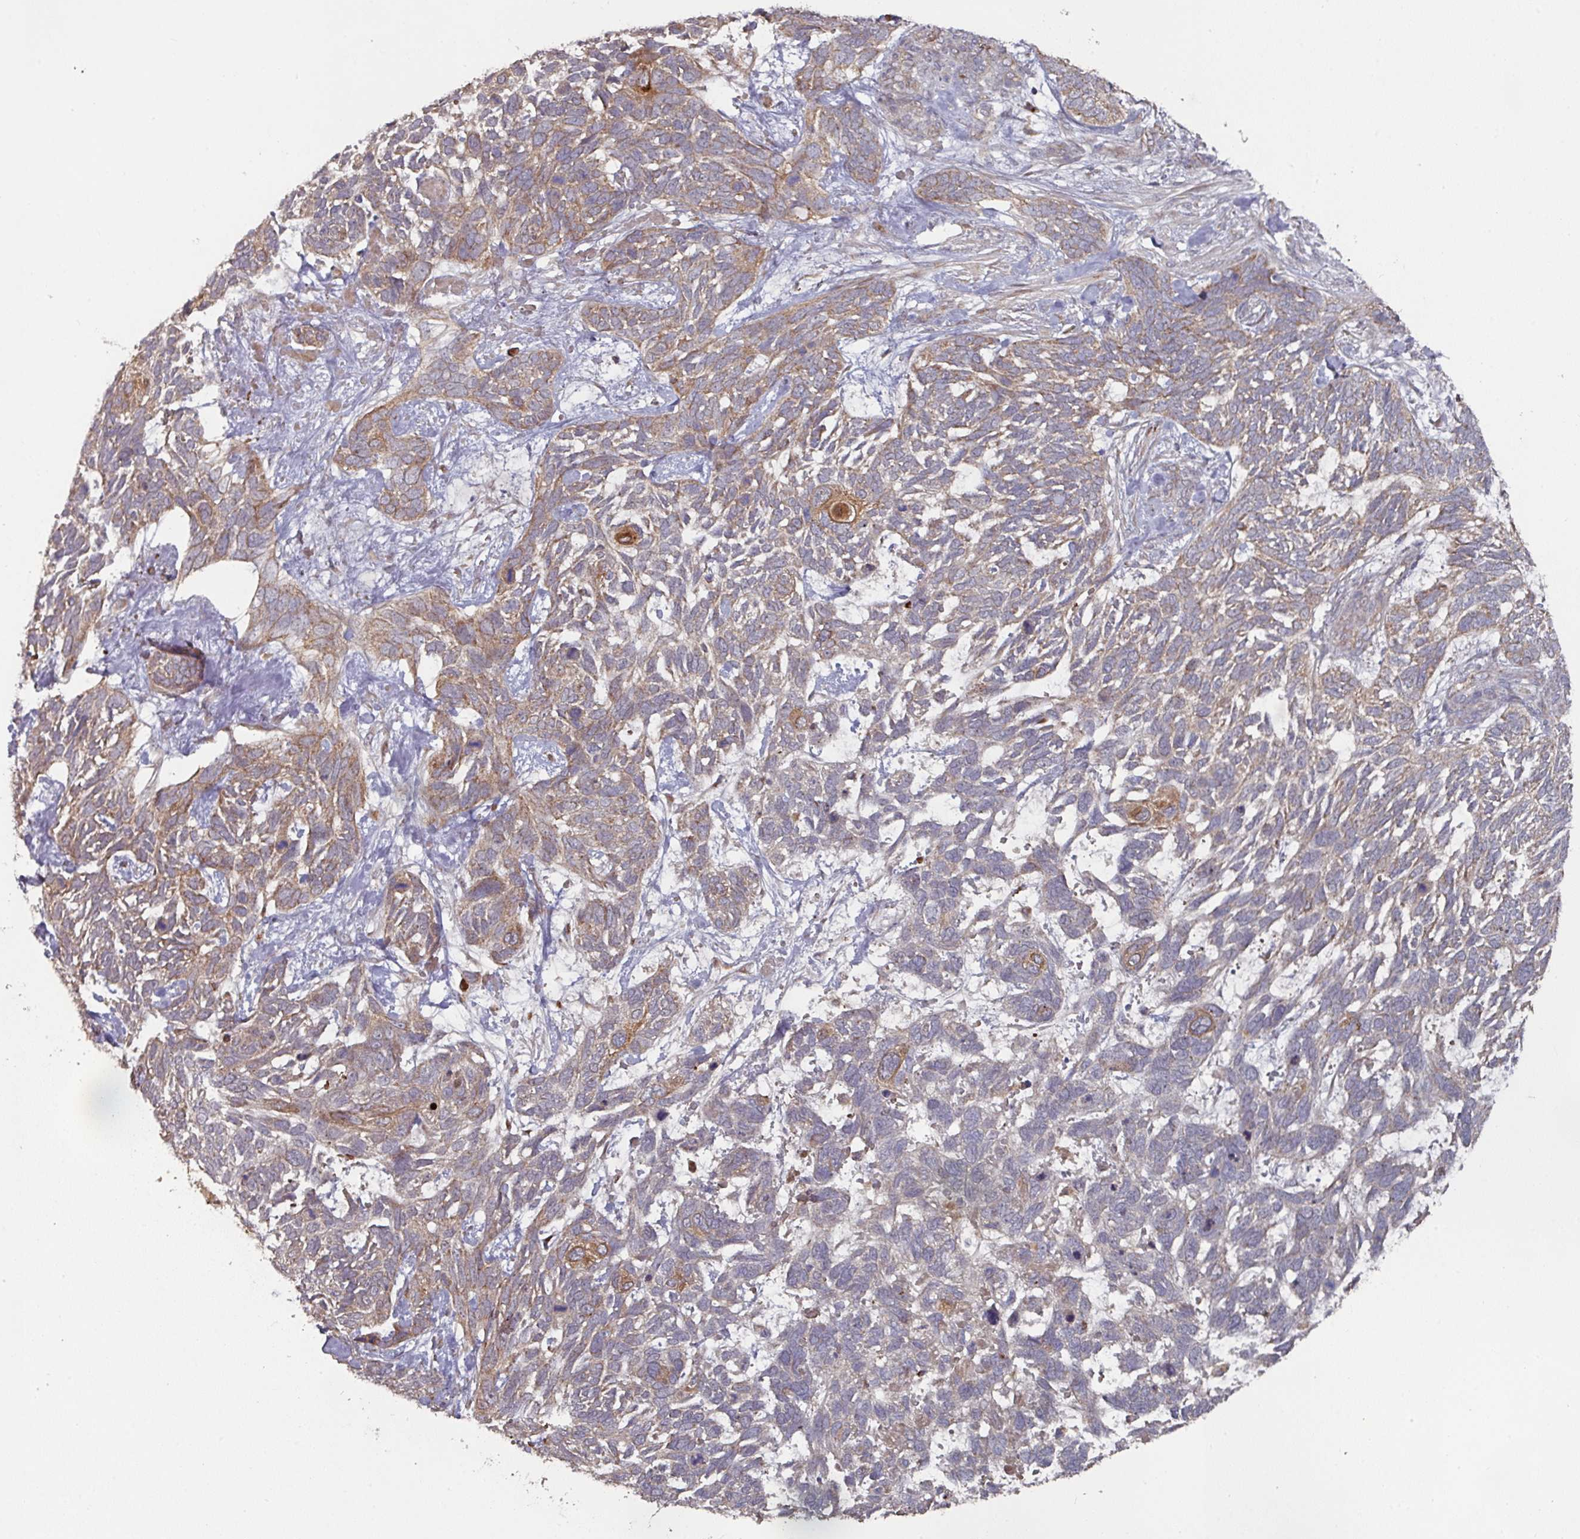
{"staining": {"intensity": "moderate", "quantity": "<25%", "location": "cytoplasmic/membranous"}, "tissue": "skin cancer", "cell_type": "Tumor cells", "image_type": "cancer", "snomed": [{"axis": "morphology", "description": "Basal cell carcinoma"}, {"axis": "topography", "description": "Skin"}], "caption": "Protein expression analysis of human skin cancer (basal cell carcinoma) reveals moderate cytoplasmic/membranous positivity in approximately <25% of tumor cells. Ihc stains the protein of interest in brown and the nuclei are stained blue.", "gene": "DNAJC7", "patient": {"sex": "male", "age": 88}}